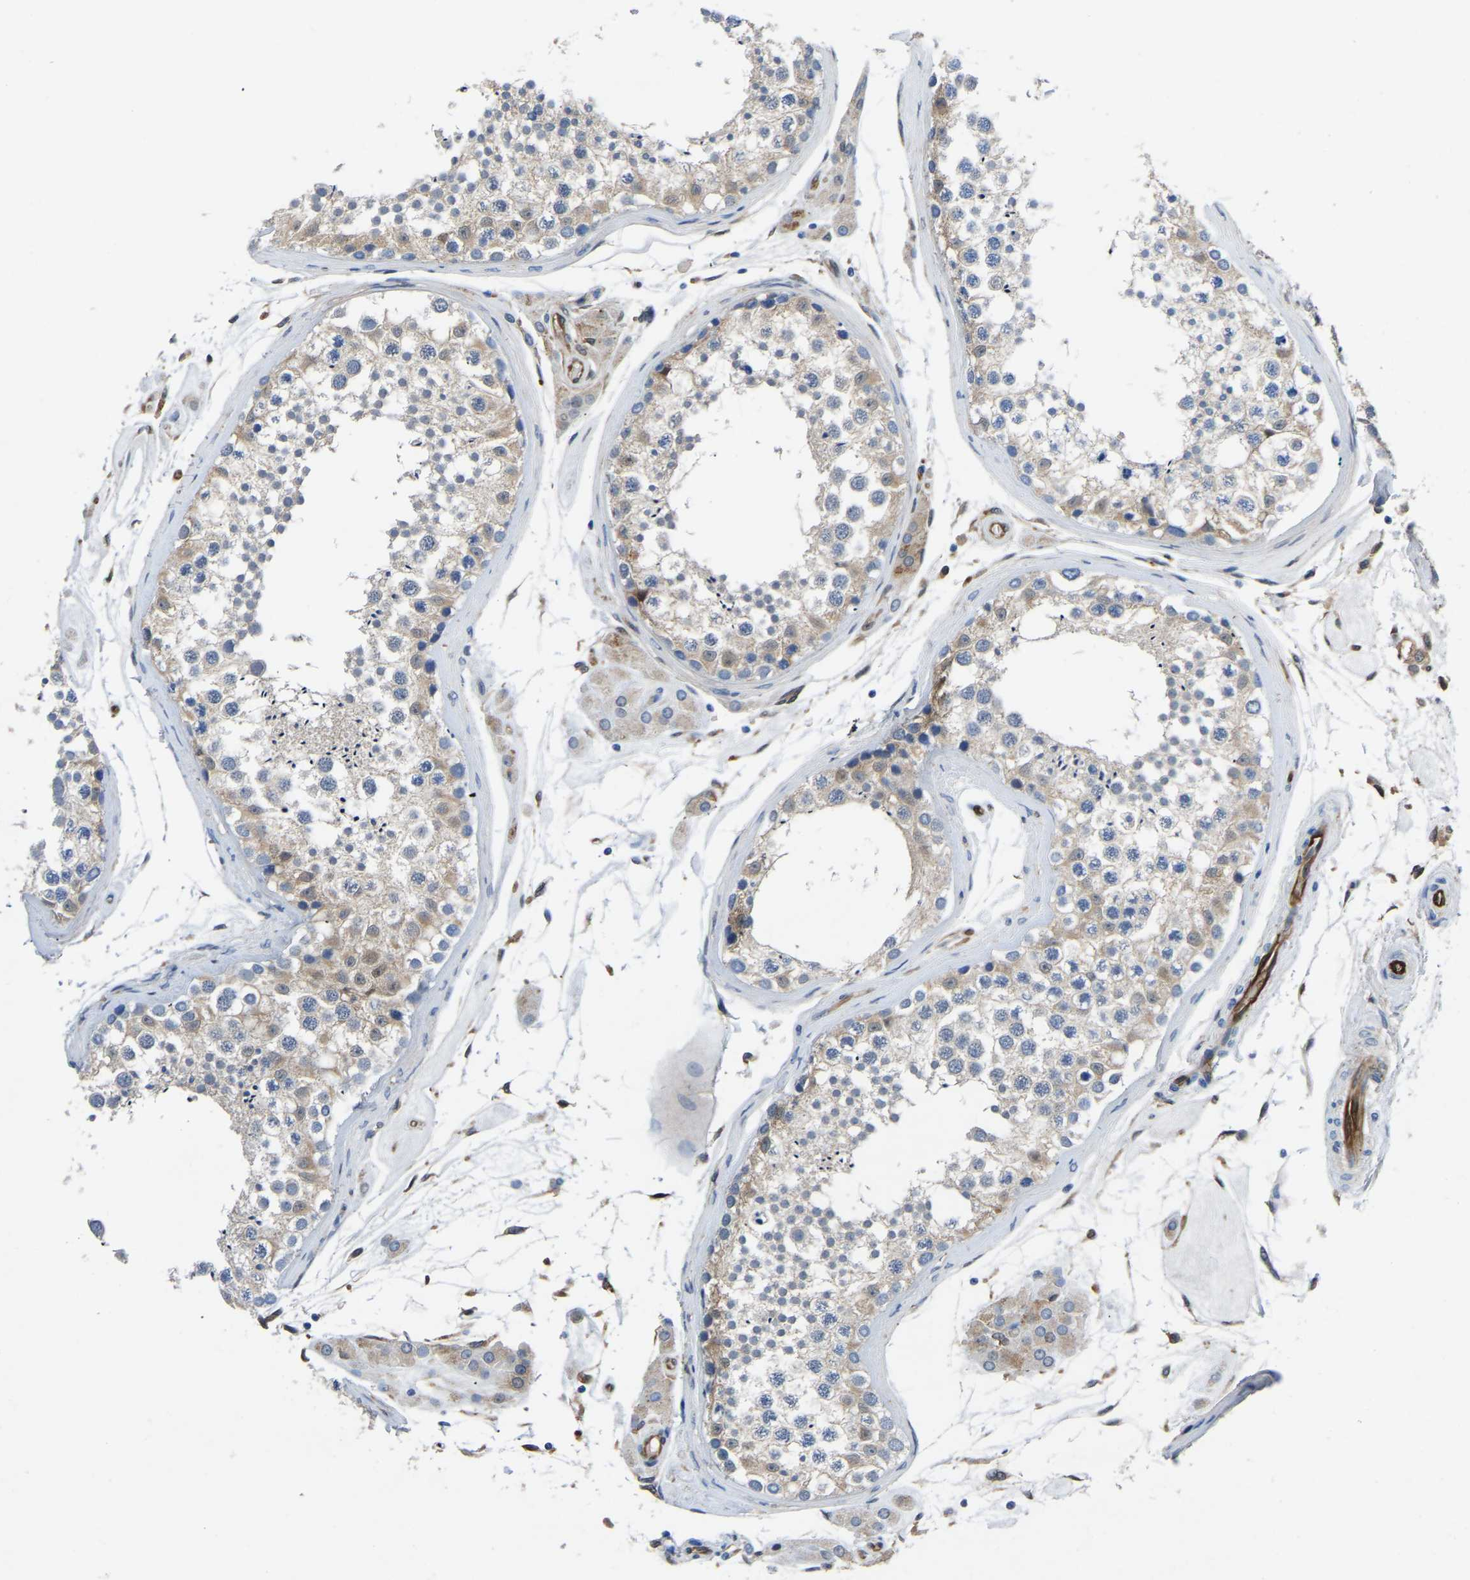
{"staining": {"intensity": "weak", "quantity": "25%-75%", "location": "cytoplasmic/membranous"}, "tissue": "testis", "cell_type": "Cells in seminiferous ducts", "image_type": "normal", "snomed": [{"axis": "morphology", "description": "Normal tissue, NOS"}, {"axis": "topography", "description": "Testis"}], "caption": "IHC photomicrograph of benign testis: testis stained using immunohistochemistry (IHC) exhibits low levels of weak protein expression localized specifically in the cytoplasmic/membranous of cells in seminiferous ducts, appearing as a cytoplasmic/membranous brown color.", "gene": "ATG2B", "patient": {"sex": "male", "age": 46}}